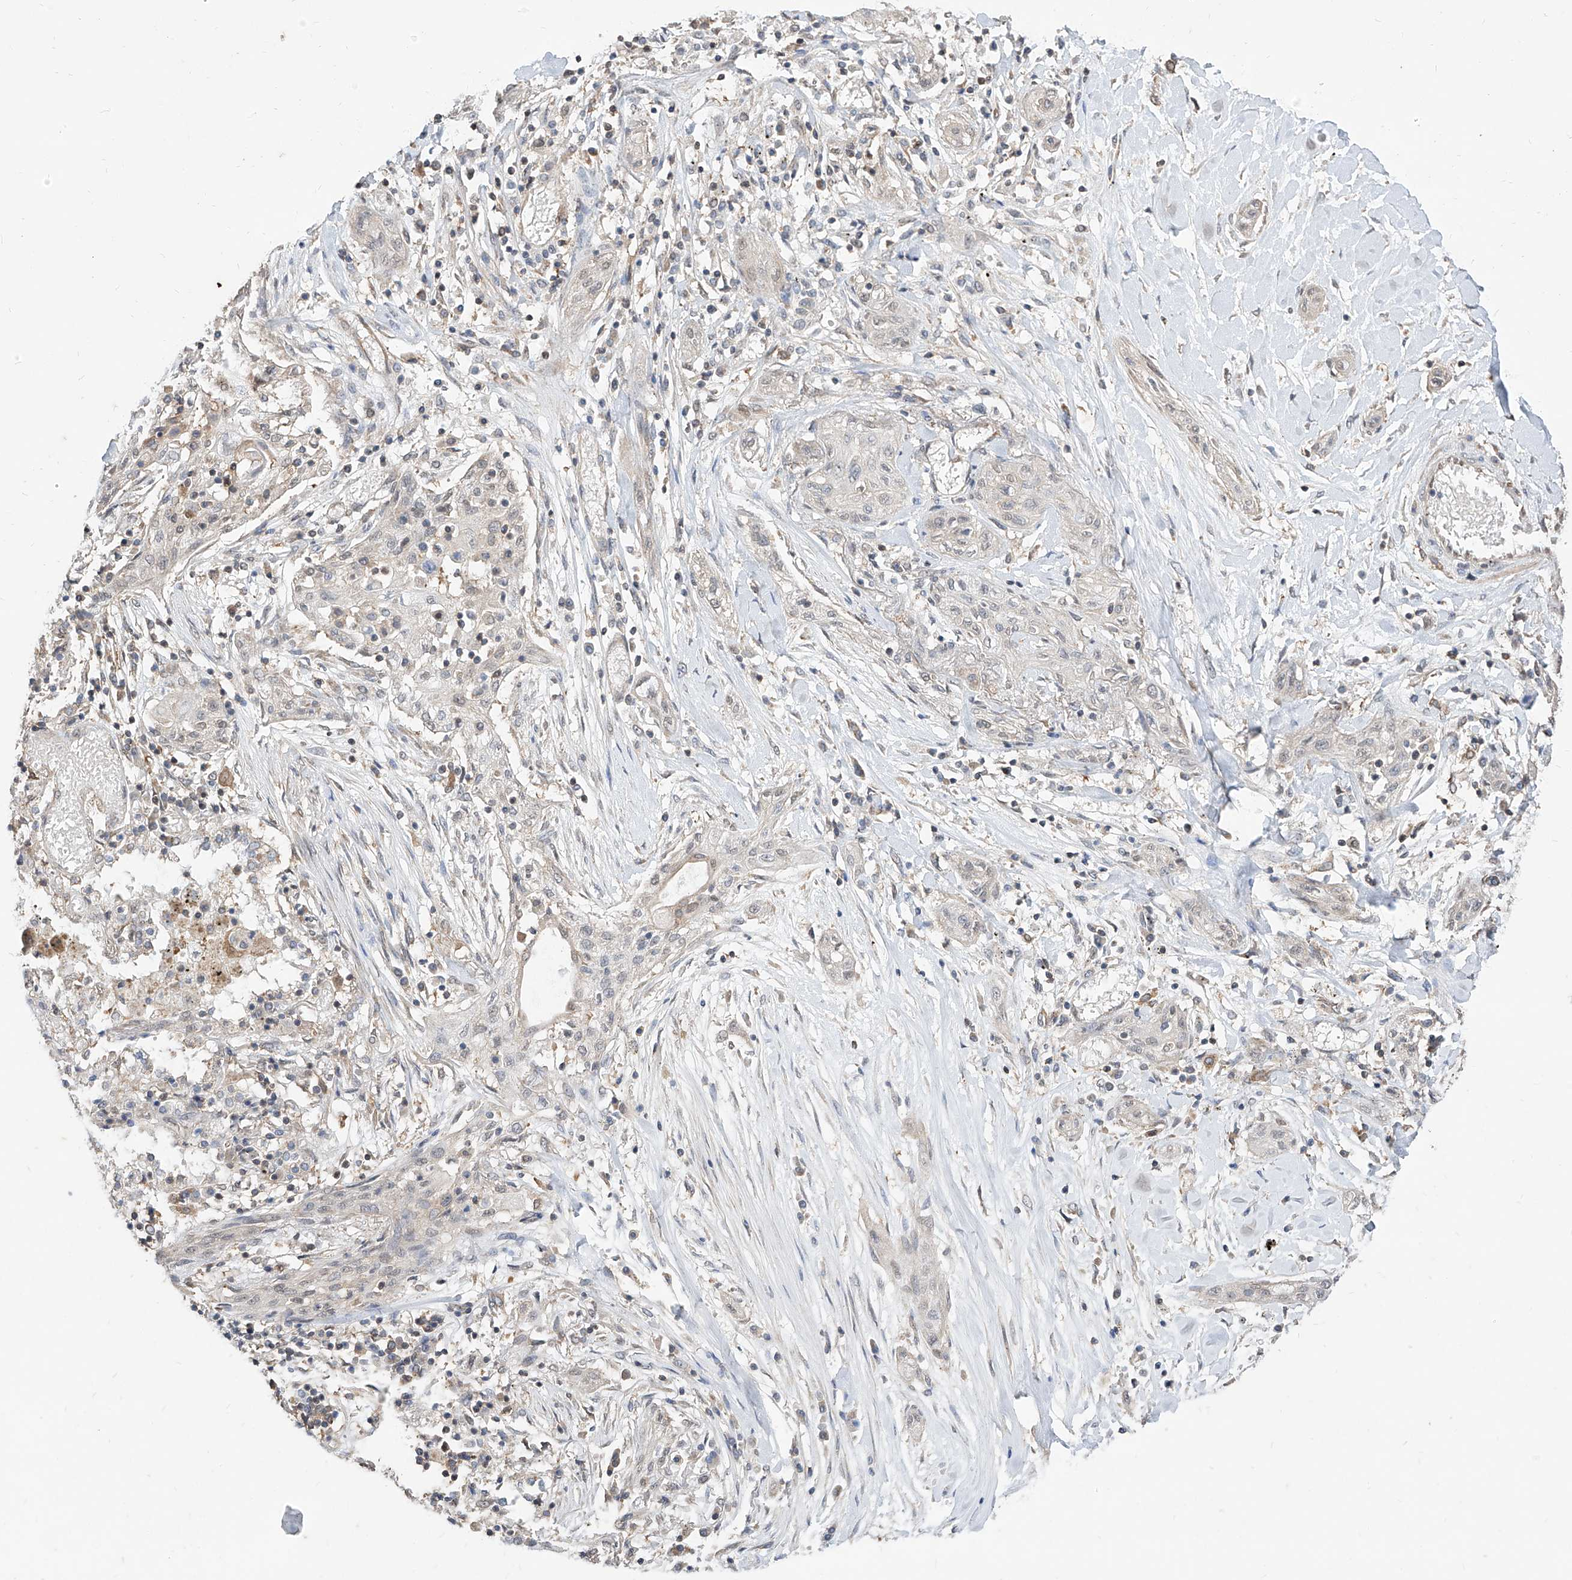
{"staining": {"intensity": "negative", "quantity": "none", "location": "none"}, "tissue": "lung cancer", "cell_type": "Tumor cells", "image_type": "cancer", "snomed": [{"axis": "morphology", "description": "Squamous cell carcinoma, NOS"}, {"axis": "topography", "description": "Lung"}], "caption": "Lung squamous cell carcinoma was stained to show a protein in brown. There is no significant positivity in tumor cells.", "gene": "C8orf82", "patient": {"sex": "female", "age": 47}}